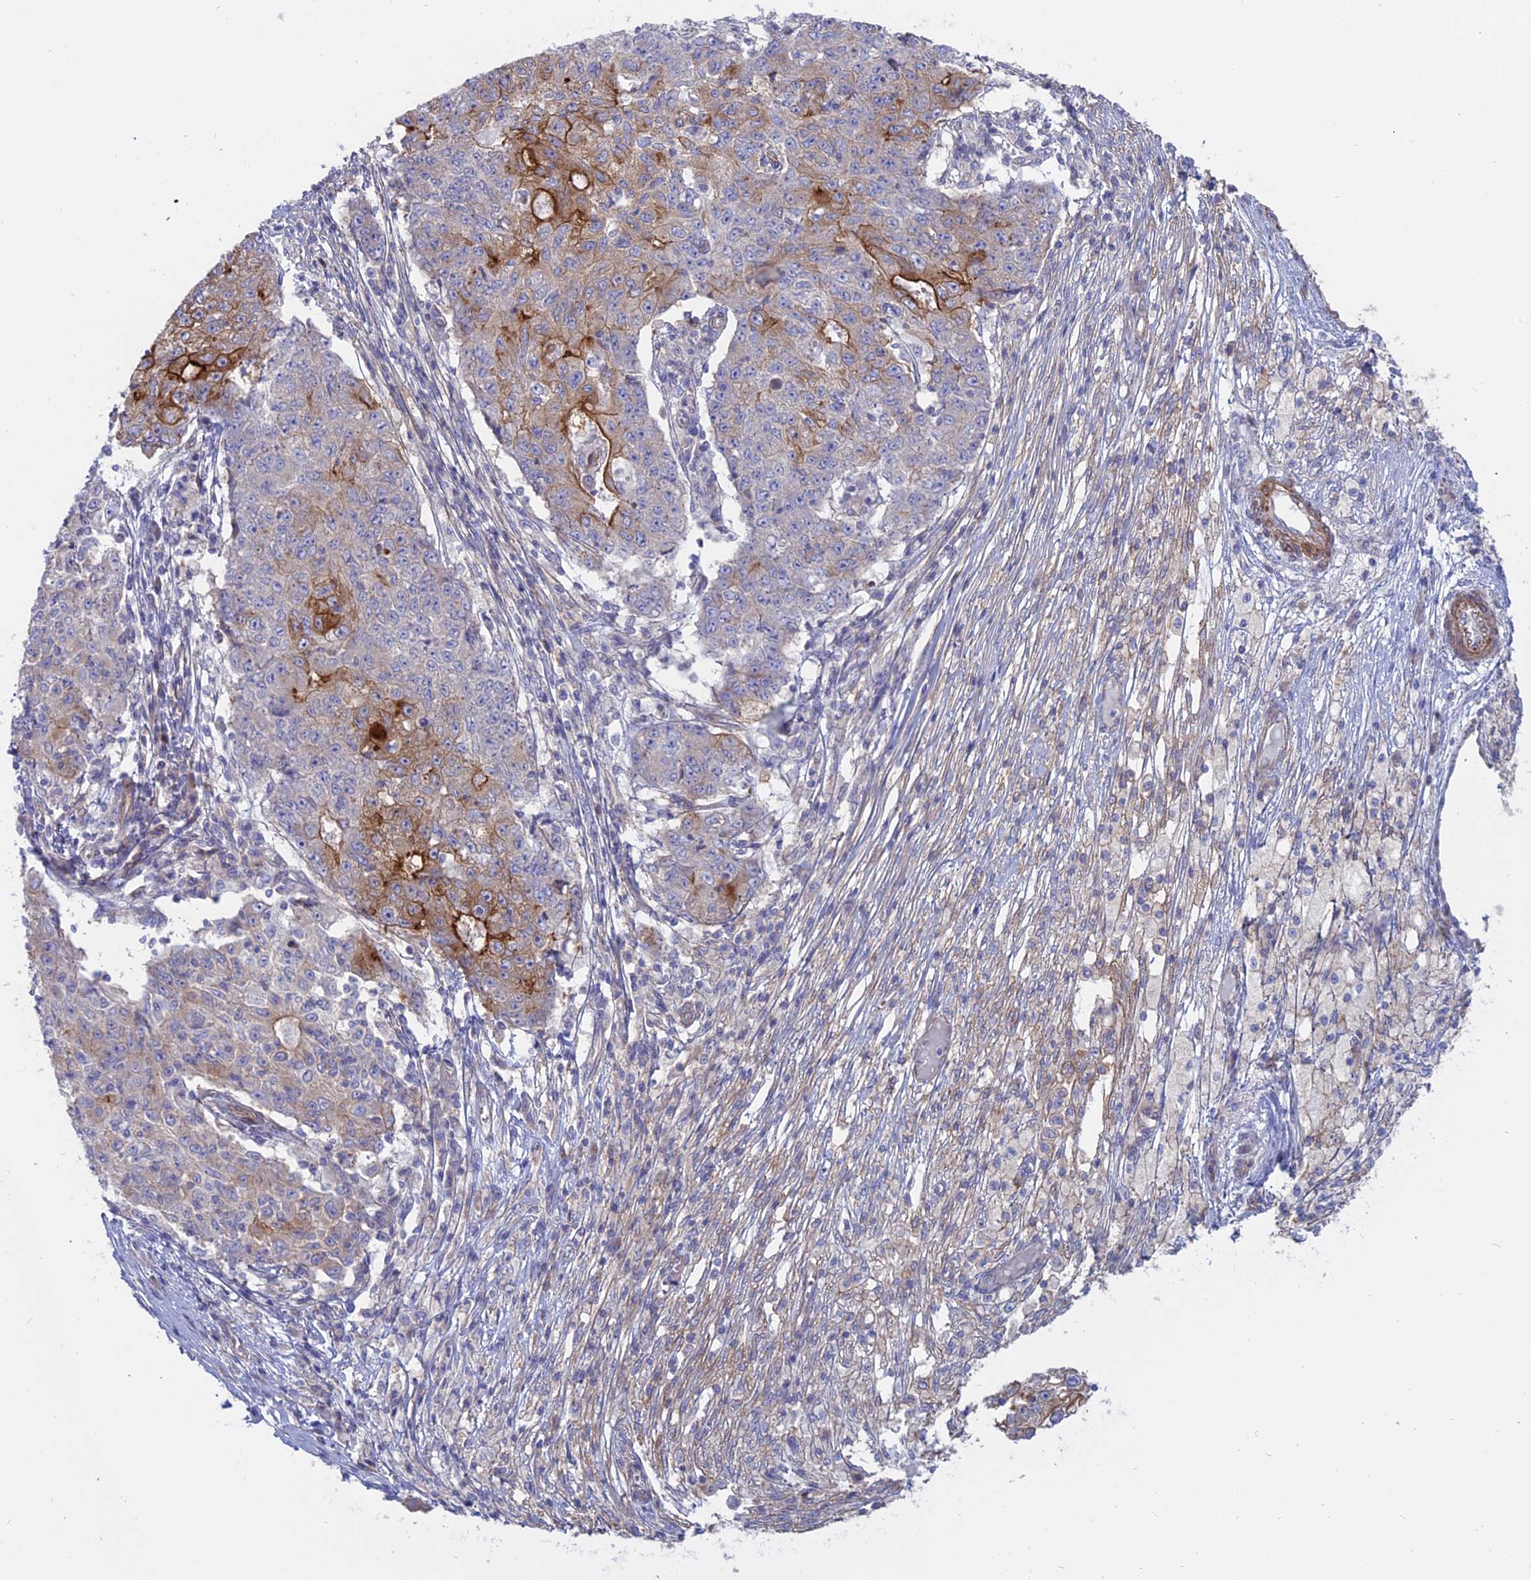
{"staining": {"intensity": "strong", "quantity": "<25%", "location": "cytoplasmic/membranous"}, "tissue": "ovarian cancer", "cell_type": "Tumor cells", "image_type": "cancer", "snomed": [{"axis": "morphology", "description": "Carcinoma, endometroid"}, {"axis": "topography", "description": "Ovary"}], "caption": "The micrograph shows staining of endometroid carcinoma (ovarian), revealing strong cytoplasmic/membranous protein expression (brown color) within tumor cells.", "gene": "MYO5B", "patient": {"sex": "female", "age": 42}}